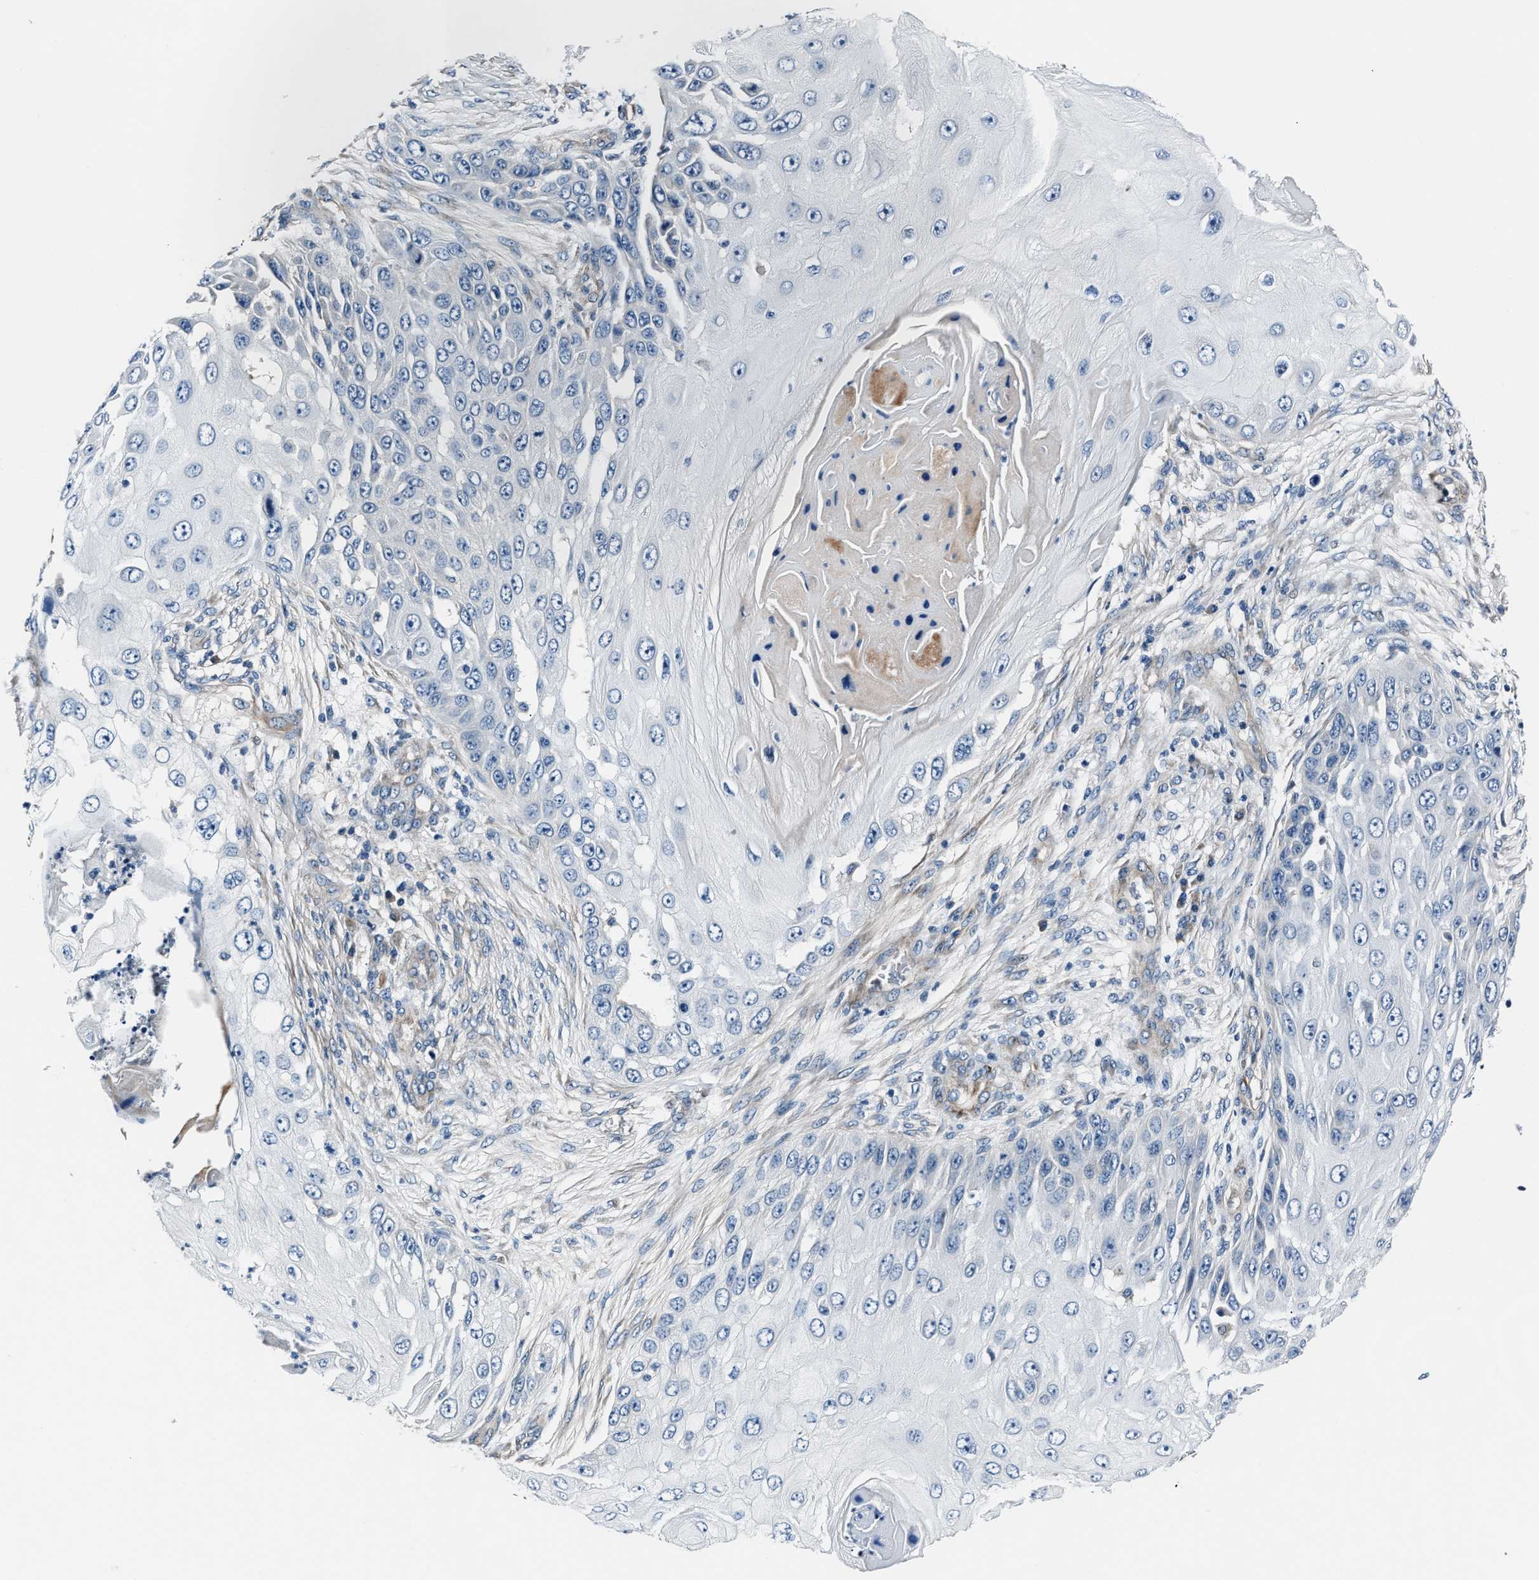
{"staining": {"intensity": "negative", "quantity": "none", "location": "none"}, "tissue": "skin cancer", "cell_type": "Tumor cells", "image_type": "cancer", "snomed": [{"axis": "morphology", "description": "Squamous cell carcinoma, NOS"}, {"axis": "topography", "description": "Skin"}], "caption": "Human skin cancer stained for a protein using IHC demonstrates no expression in tumor cells.", "gene": "MPDZ", "patient": {"sex": "female", "age": 44}}